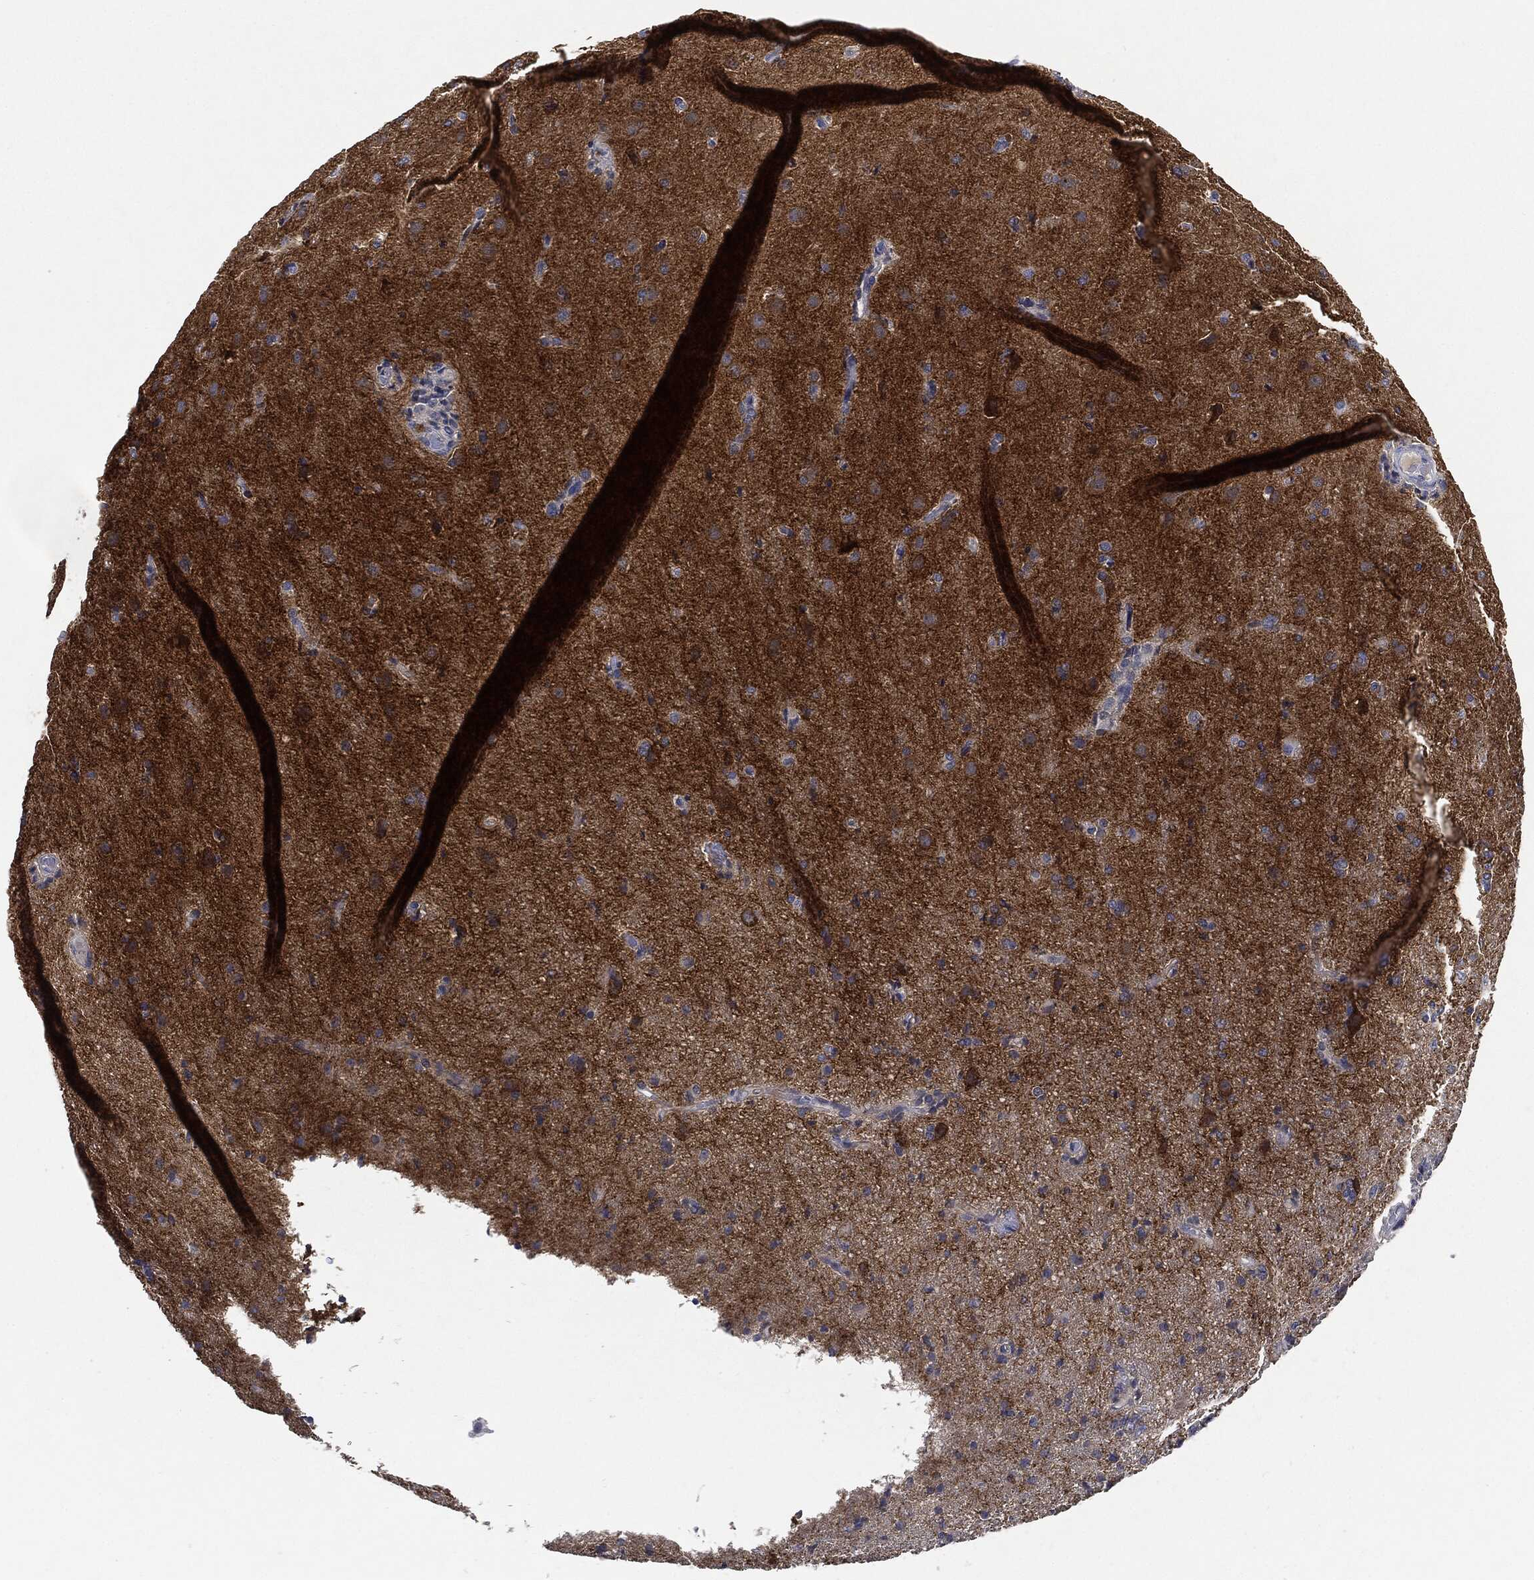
{"staining": {"intensity": "negative", "quantity": "none", "location": "none"}, "tissue": "glioma", "cell_type": "Tumor cells", "image_type": "cancer", "snomed": [{"axis": "morphology", "description": "Glioma, malignant, High grade"}, {"axis": "topography", "description": "Brain"}], "caption": "There is no significant staining in tumor cells of malignant high-grade glioma.", "gene": "NTRK1", "patient": {"sex": "male", "age": 68}}